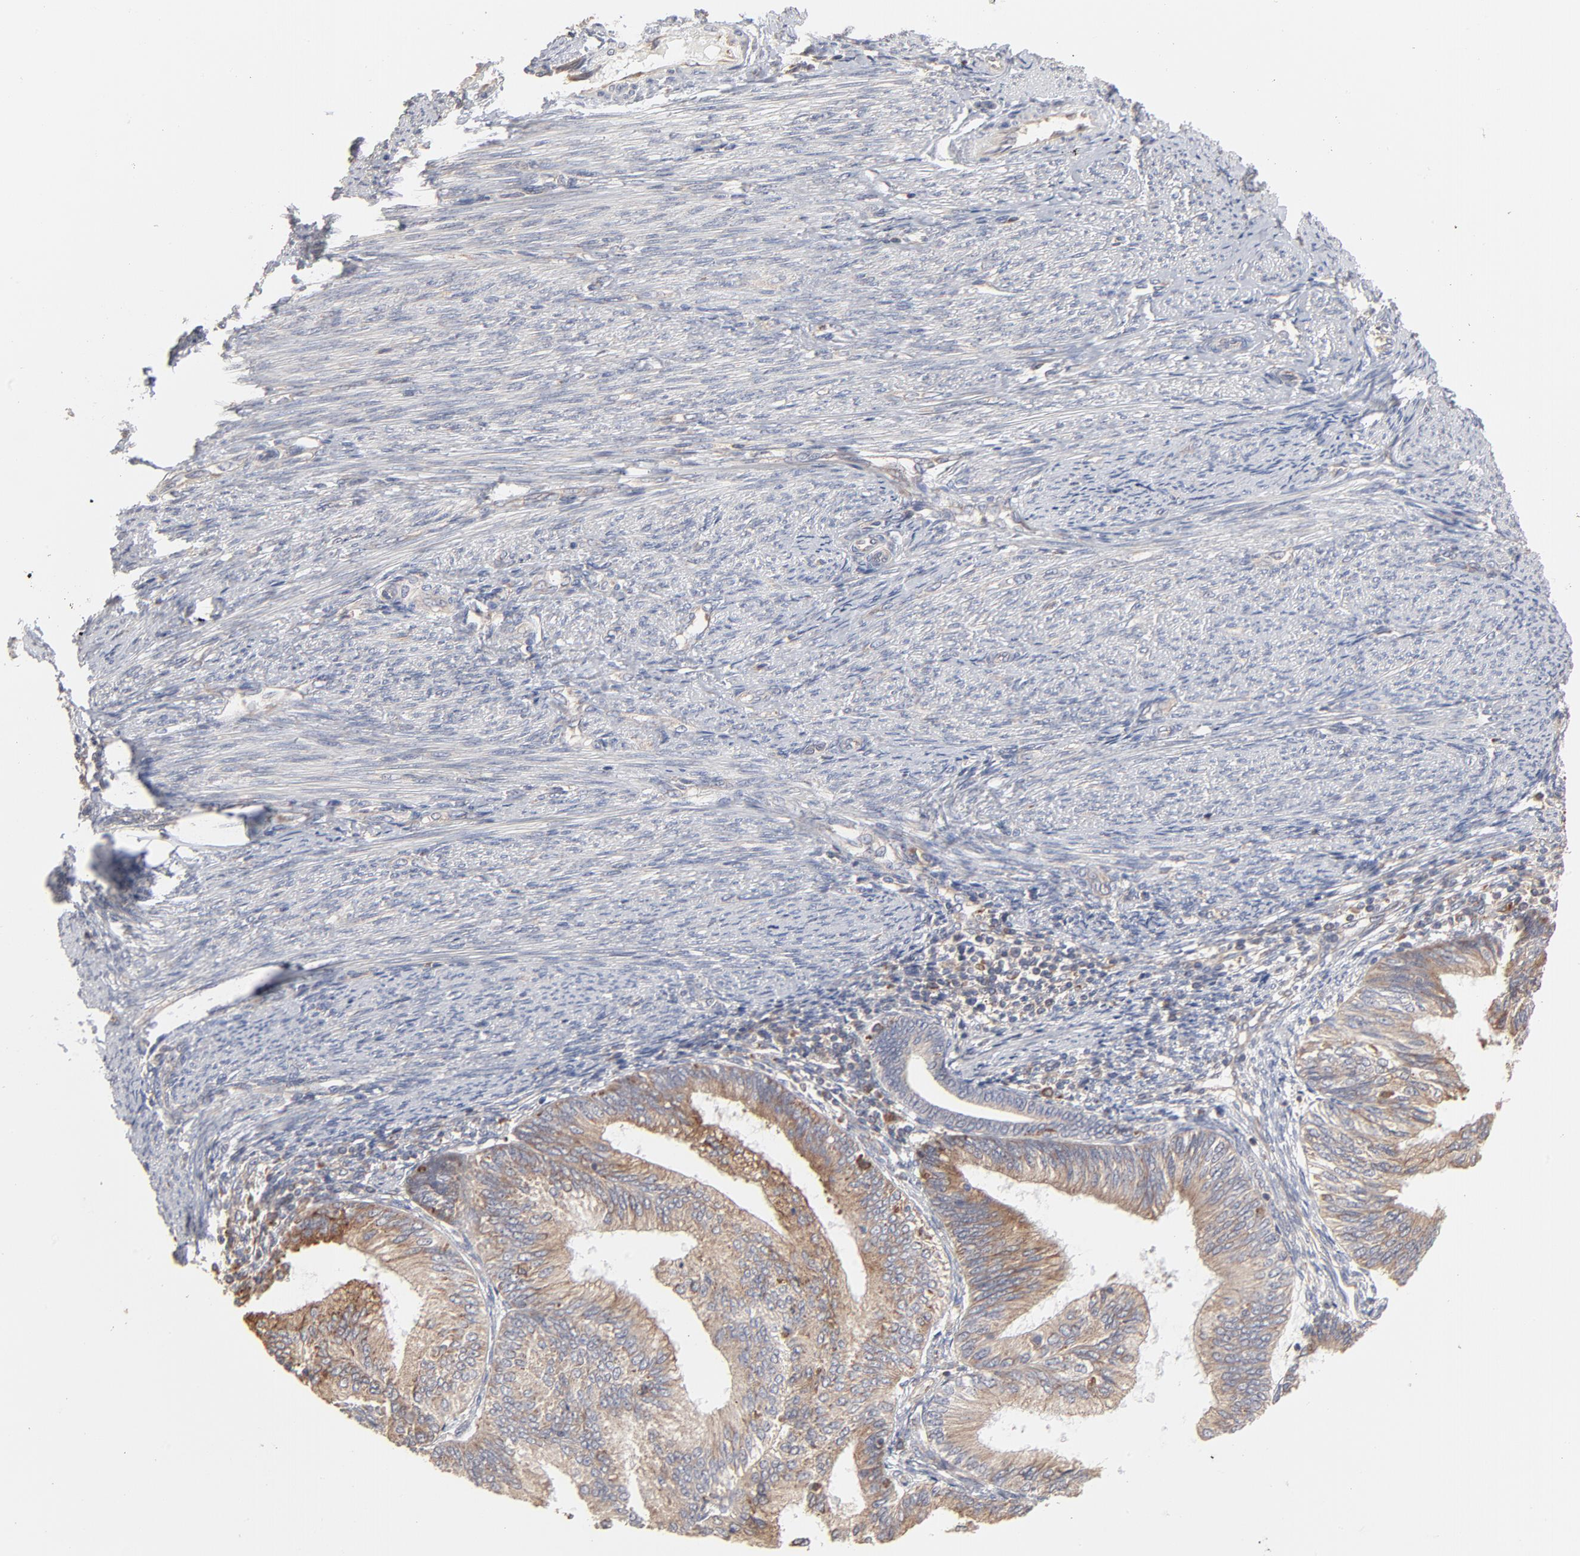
{"staining": {"intensity": "moderate", "quantity": ">75%", "location": "cytoplasmic/membranous"}, "tissue": "endometrial cancer", "cell_type": "Tumor cells", "image_type": "cancer", "snomed": [{"axis": "morphology", "description": "Adenocarcinoma, NOS"}, {"axis": "topography", "description": "Endometrium"}], "caption": "Immunohistochemistry (IHC) histopathology image of human adenocarcinoma (endometrial) stained for a protein (brown), which demonstrates medium levels of moderate cytoplasmic/membranous expression in about >75% of tumor cells.", "gene": "RNF213", "patient": {"sex": "female", "age": 55}}